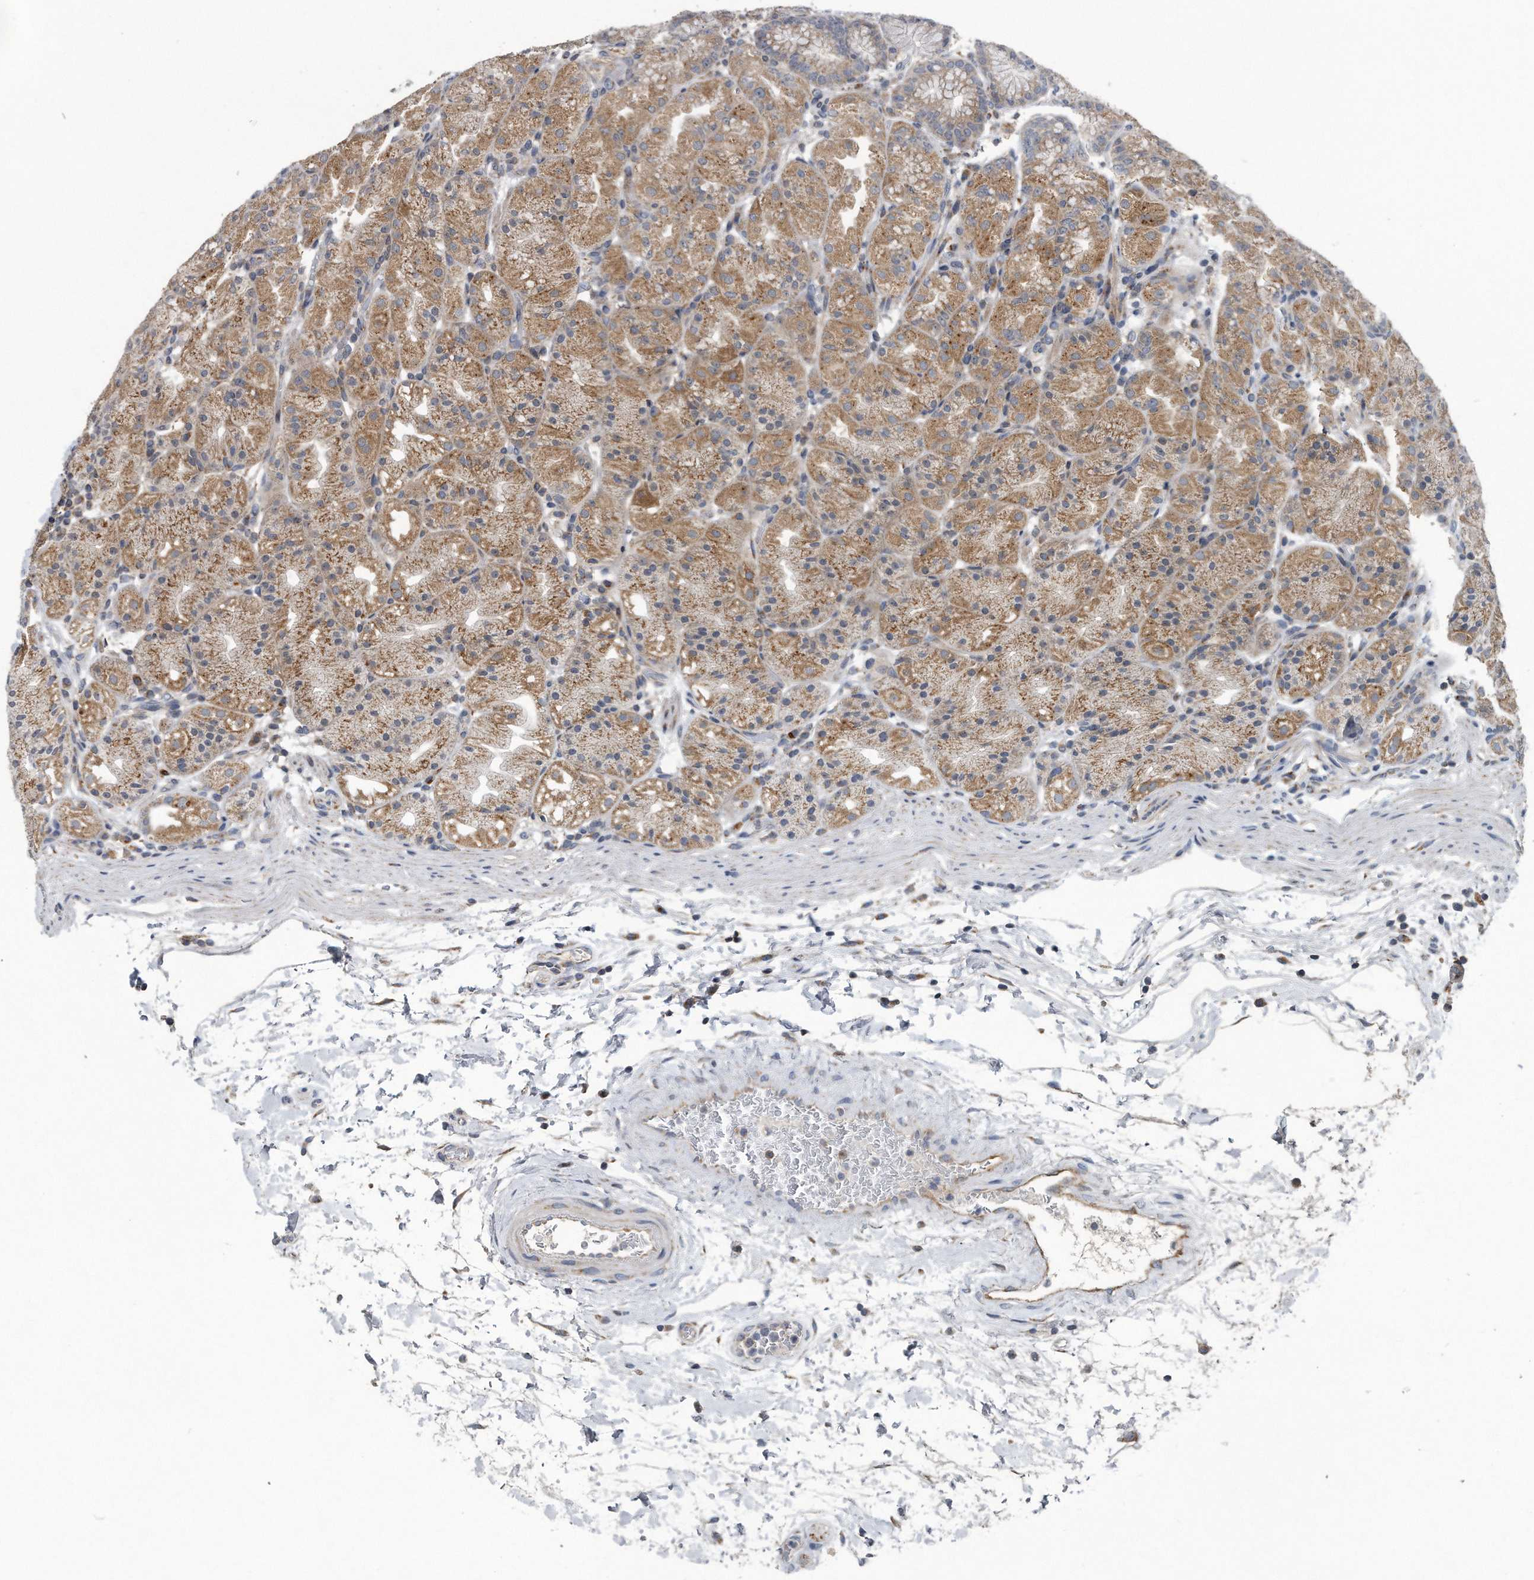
{"staining": {"intensity": "moderate", "quantity": ">75%", "location": "cytoplasmic/membranous"}, "tissue": "stomach", "cell_type": "Glandular cells", "image_type": "normal", "snomed": [{"axis": "morphology", "description": "Normal tissue, NOS"}, {"axis": "topography", "description": "Stomach, upper"}], "caption": "Unremarkable stomach demonstrates moderate cytoplasmic/membranous positivity in approximately >75% of glandular cells, visualized by immunohistochemistry.", "gene": "LYRM4", "patient": {"sex": "male", "age": 48}}